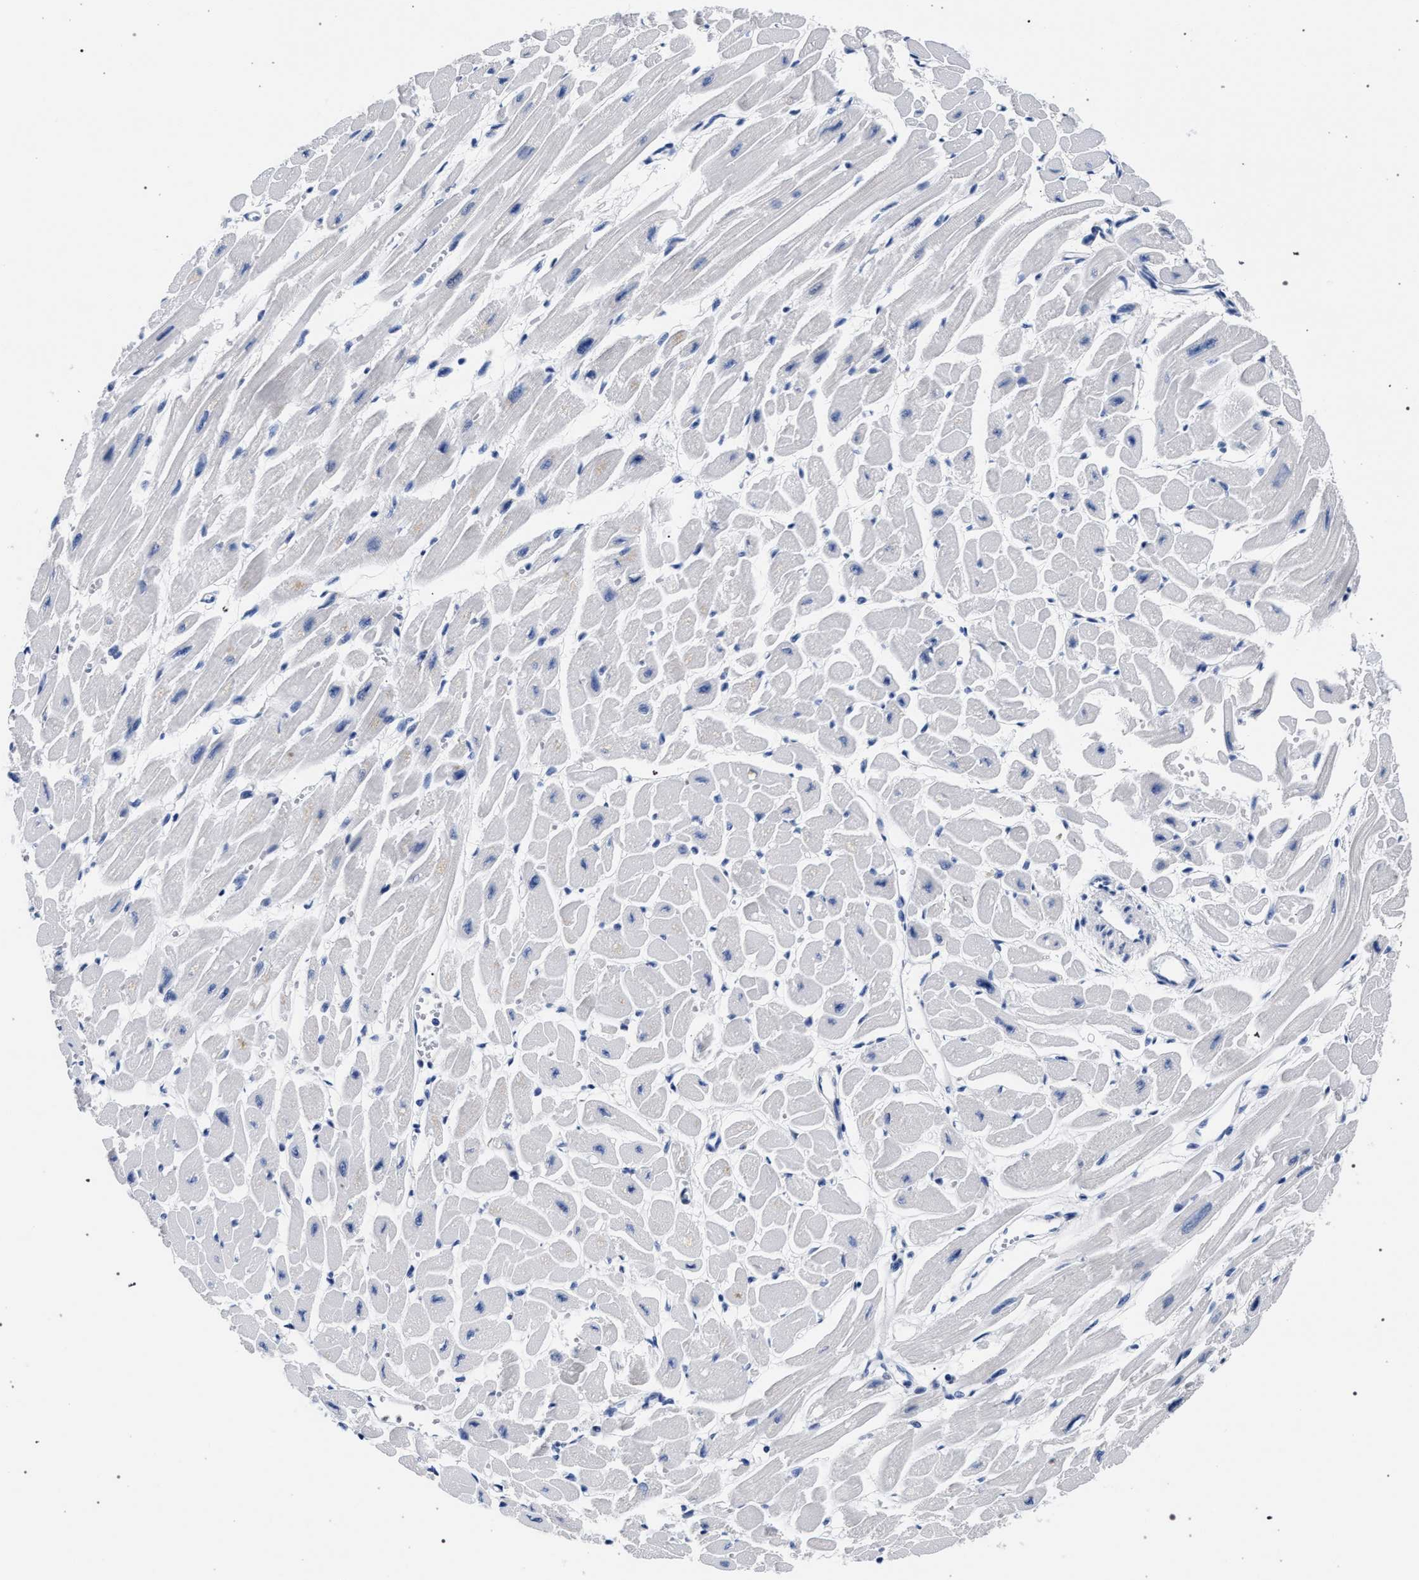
{"staining": {"intensity": "negative", "quantity": "none", "location": "none"}, "tissue": "heart muscle", "cell_type": "Cardiomyocytes", "image_type": "normal", "snomed": [{"axis": "morphology", "description": "Normal tissue, NOS"}, {"axis": "topography", "description": "Heart"}], "caption": "Cardiomyocytes are negative for brown protein staining in unremarkable heart muscle. Nuclei are stained in blue.", "gene": "AKAP4", "patient": {"sex": "female", "age": 54}}